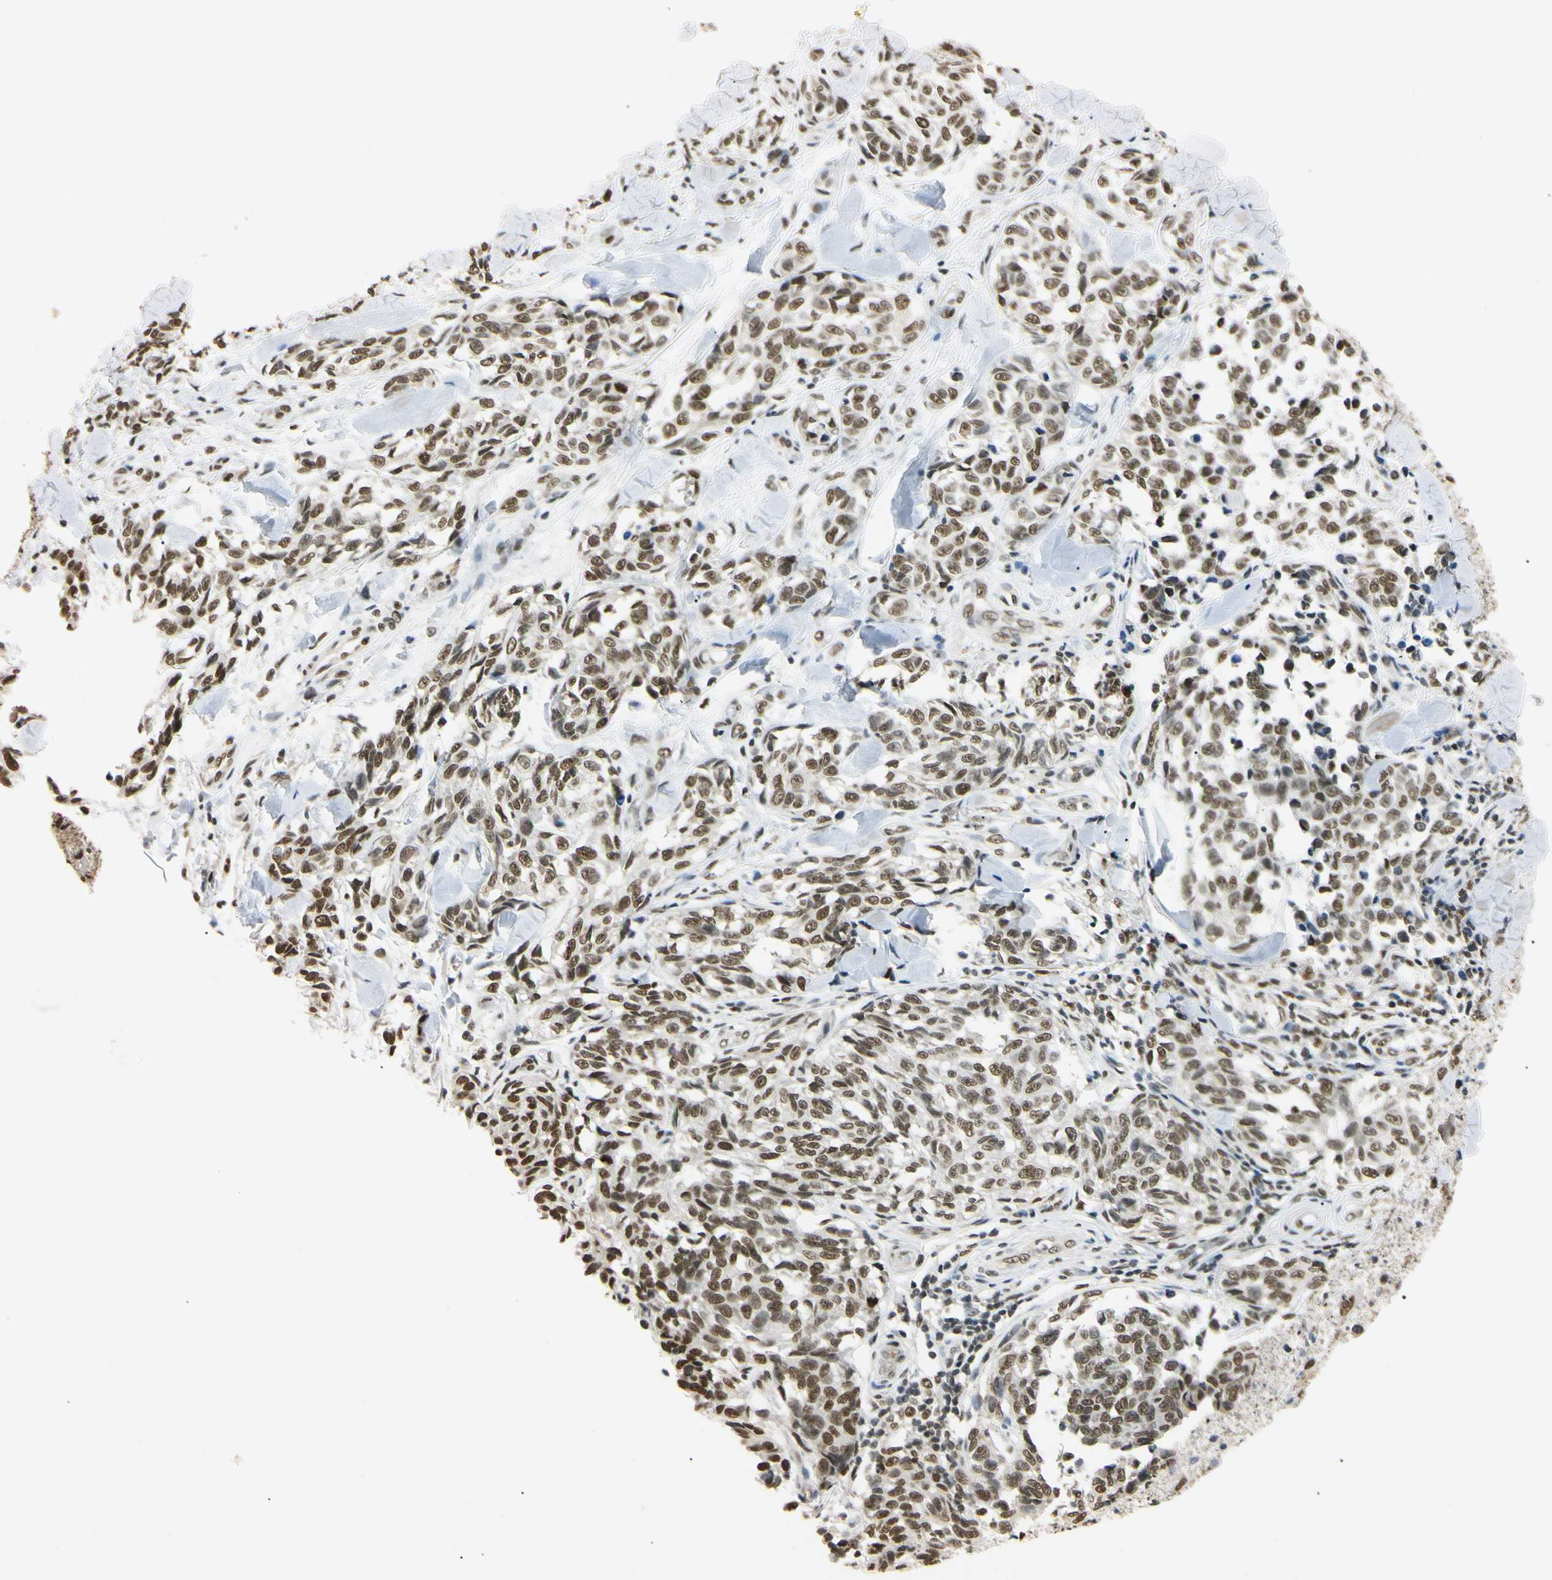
{"staining": {"intensity": "strong", "quantity": ">75%", "location": "nuclear"}, "tissue": "melanoma", "cell_type": "Tumor cells", "image_type": "cancer", "snomed": [{"axis": "morphology", "description": "Malignant melanoma, NOS"}, {"axis": "topography", "description": "Skin"}], "caption": "A high amount of strong nuclear positivity is seen in approximately >75% of tumor cells in melanoma tissue.", "gene": "SMARCA5", "patient": {"sex": "female", "age": 64}}